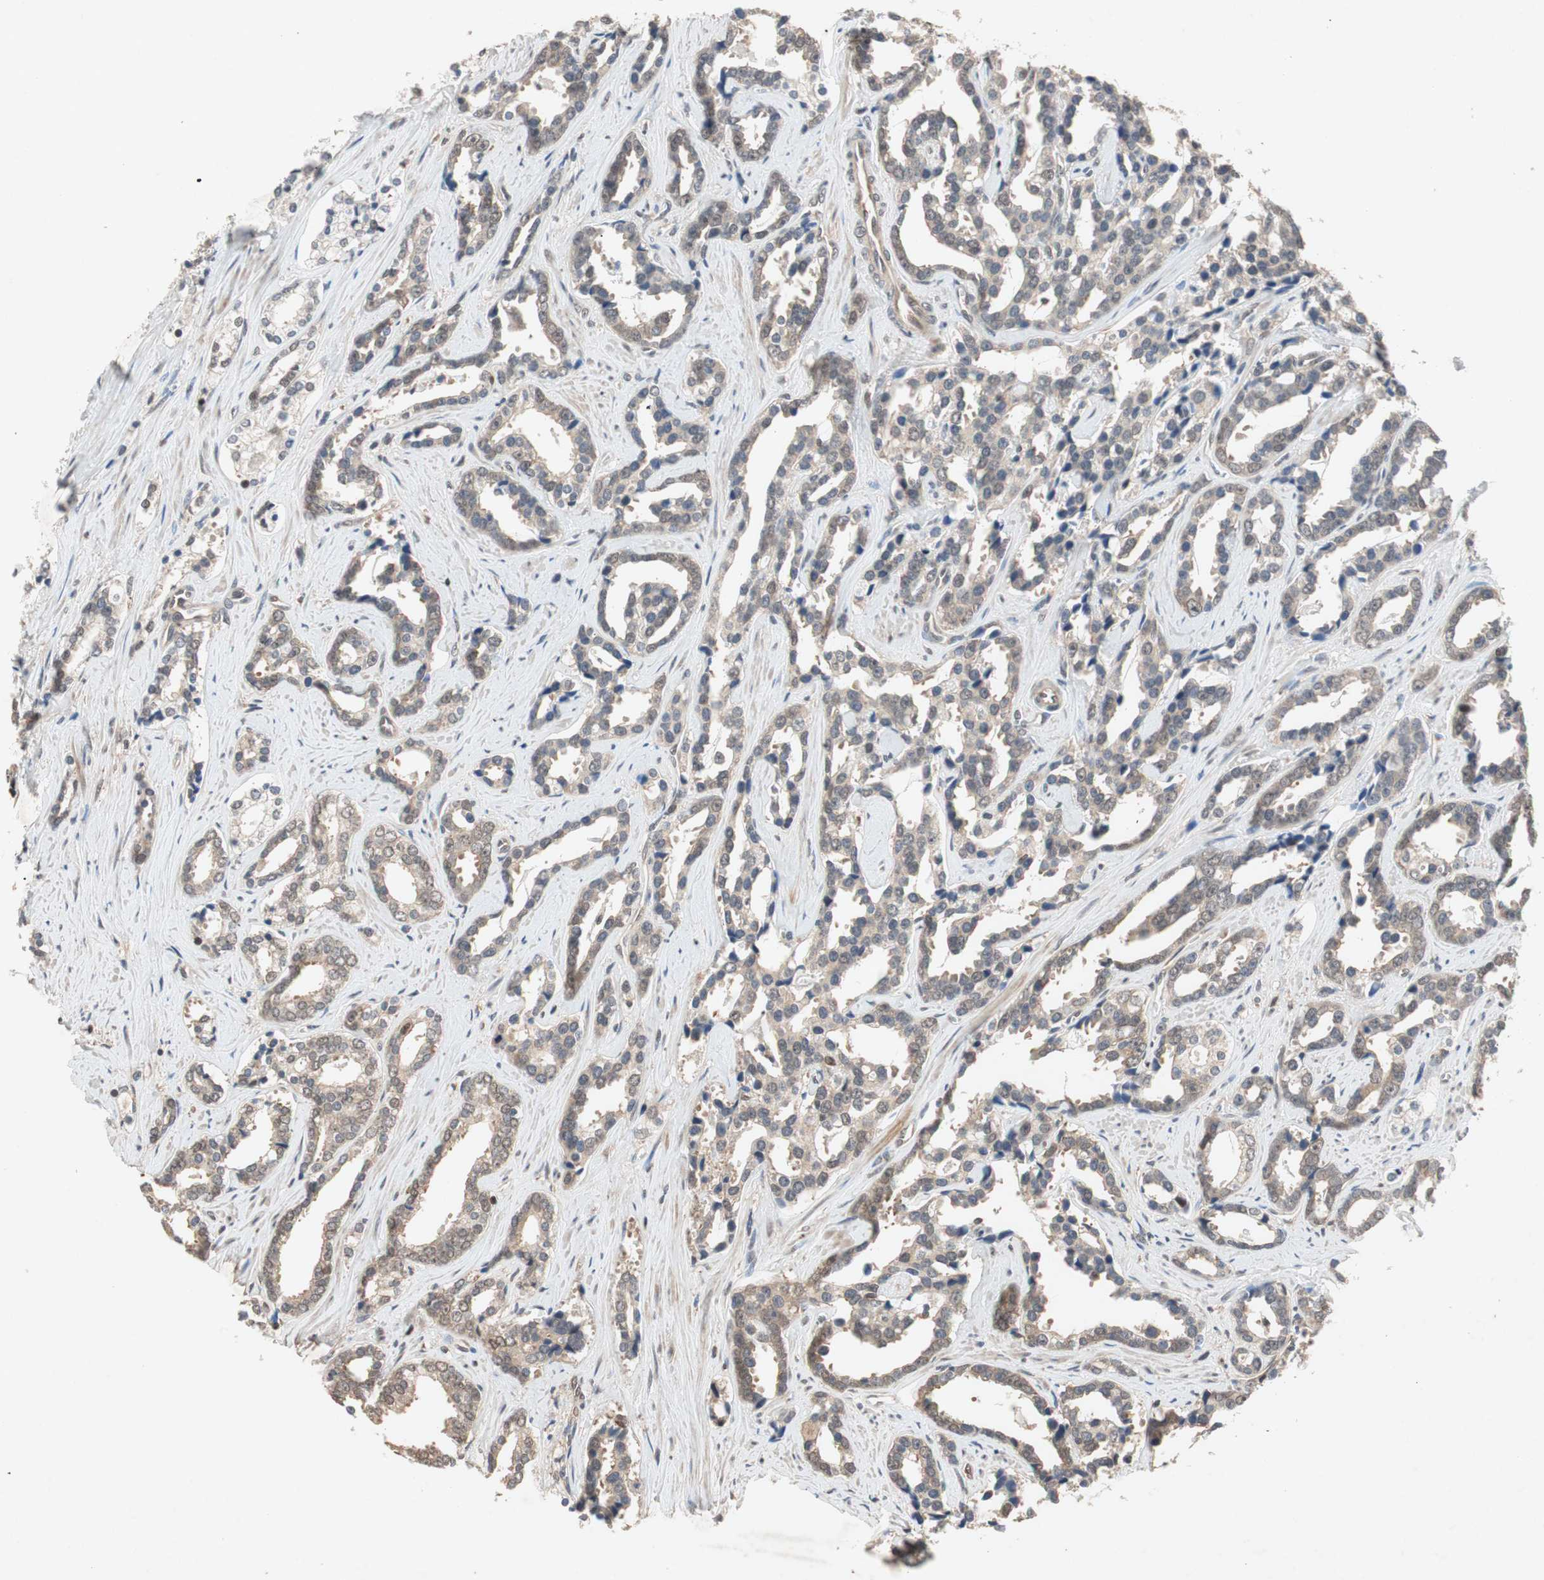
{"staining": {"intensity": "moderate", "quantity": ">75%", "location": "cytoplasmic/membranous,nuclear"}, "tissue": "prostate cancer", "cell_type": "Tumor cells", "image_type": "cancer", "snomed": [{"axis": "morphology", "description": "Adenocarcinoma, High grade"}, {"axis": "topography", "description": "Prostate"}], "caption": "DAB (3,3'-diaminobenzidine) immunohistochemical staining of human prostate adenocarcinoma (high-grade) demonstrates moderate cytoplasmic/membranous and nuclear protein positivity in about >75% of tumor cells. The protein is stained brown, and the nuclei are stained in blue (DAB IHC with brightfield microscopy, high magnification).", "gene": "GART", "patient": {"sex": "male", "age": 67}}